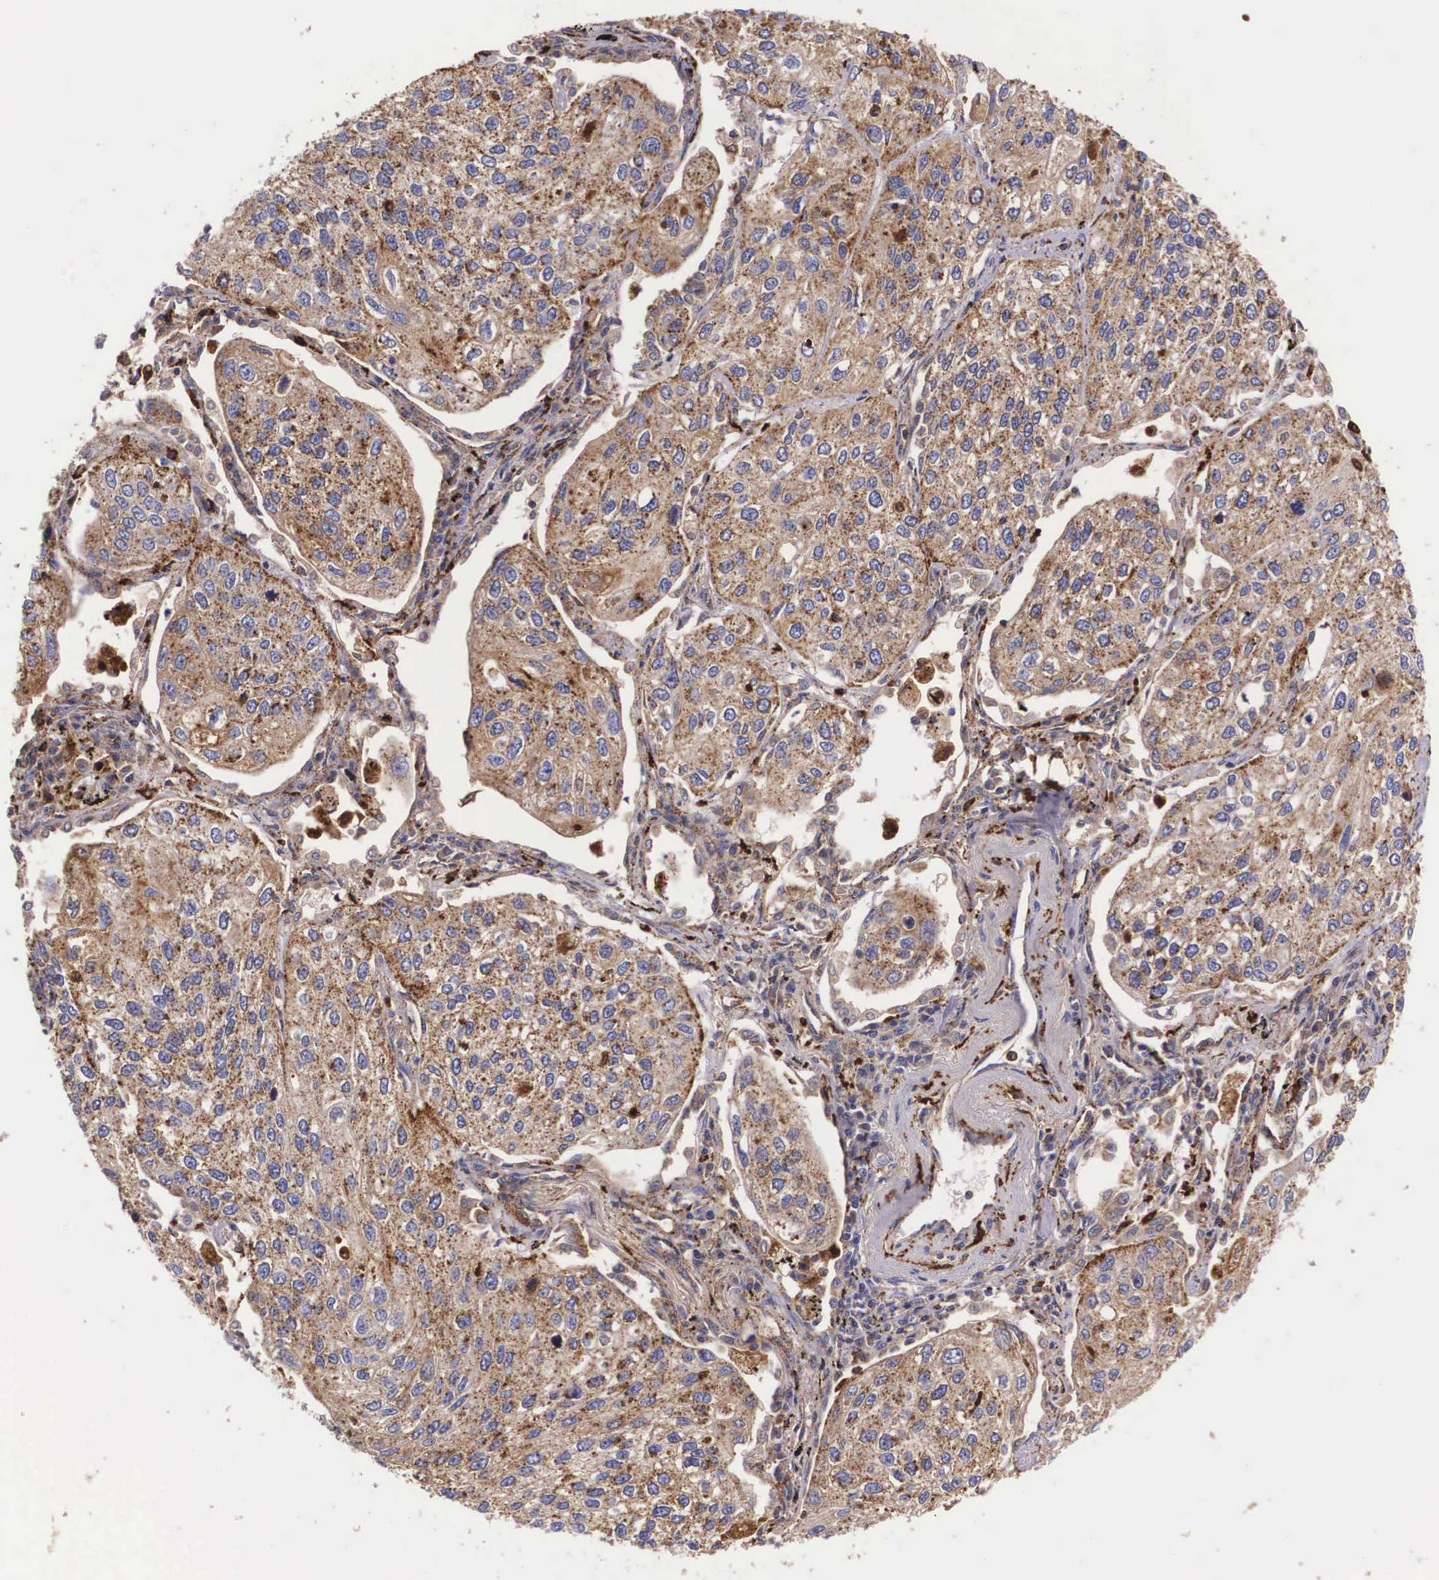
{"staining": {"intensity": "moderate", "quantity": ">75%", "location": "cytoplasmic/membranous"}, "tissue": "lung cancer", "cell_type": "Tumor cells", "image_type": "cancer", "snomed": [{"axis": "morphology", "description": "Squamous cell carcinoma, NOS"}, {"axis": "topography", "description": "Lung"}], "caption": "Immunohistochemistry histopathology image of lung cancer (squamous cell carcinoma) stained for a protein (brown), which demonstrates medium levels of moderate cytoplasmic/membranous staining in about >75% of tumor cells.", "gene": "NAGA", "patient": {"sex": "male", "age": 75}}